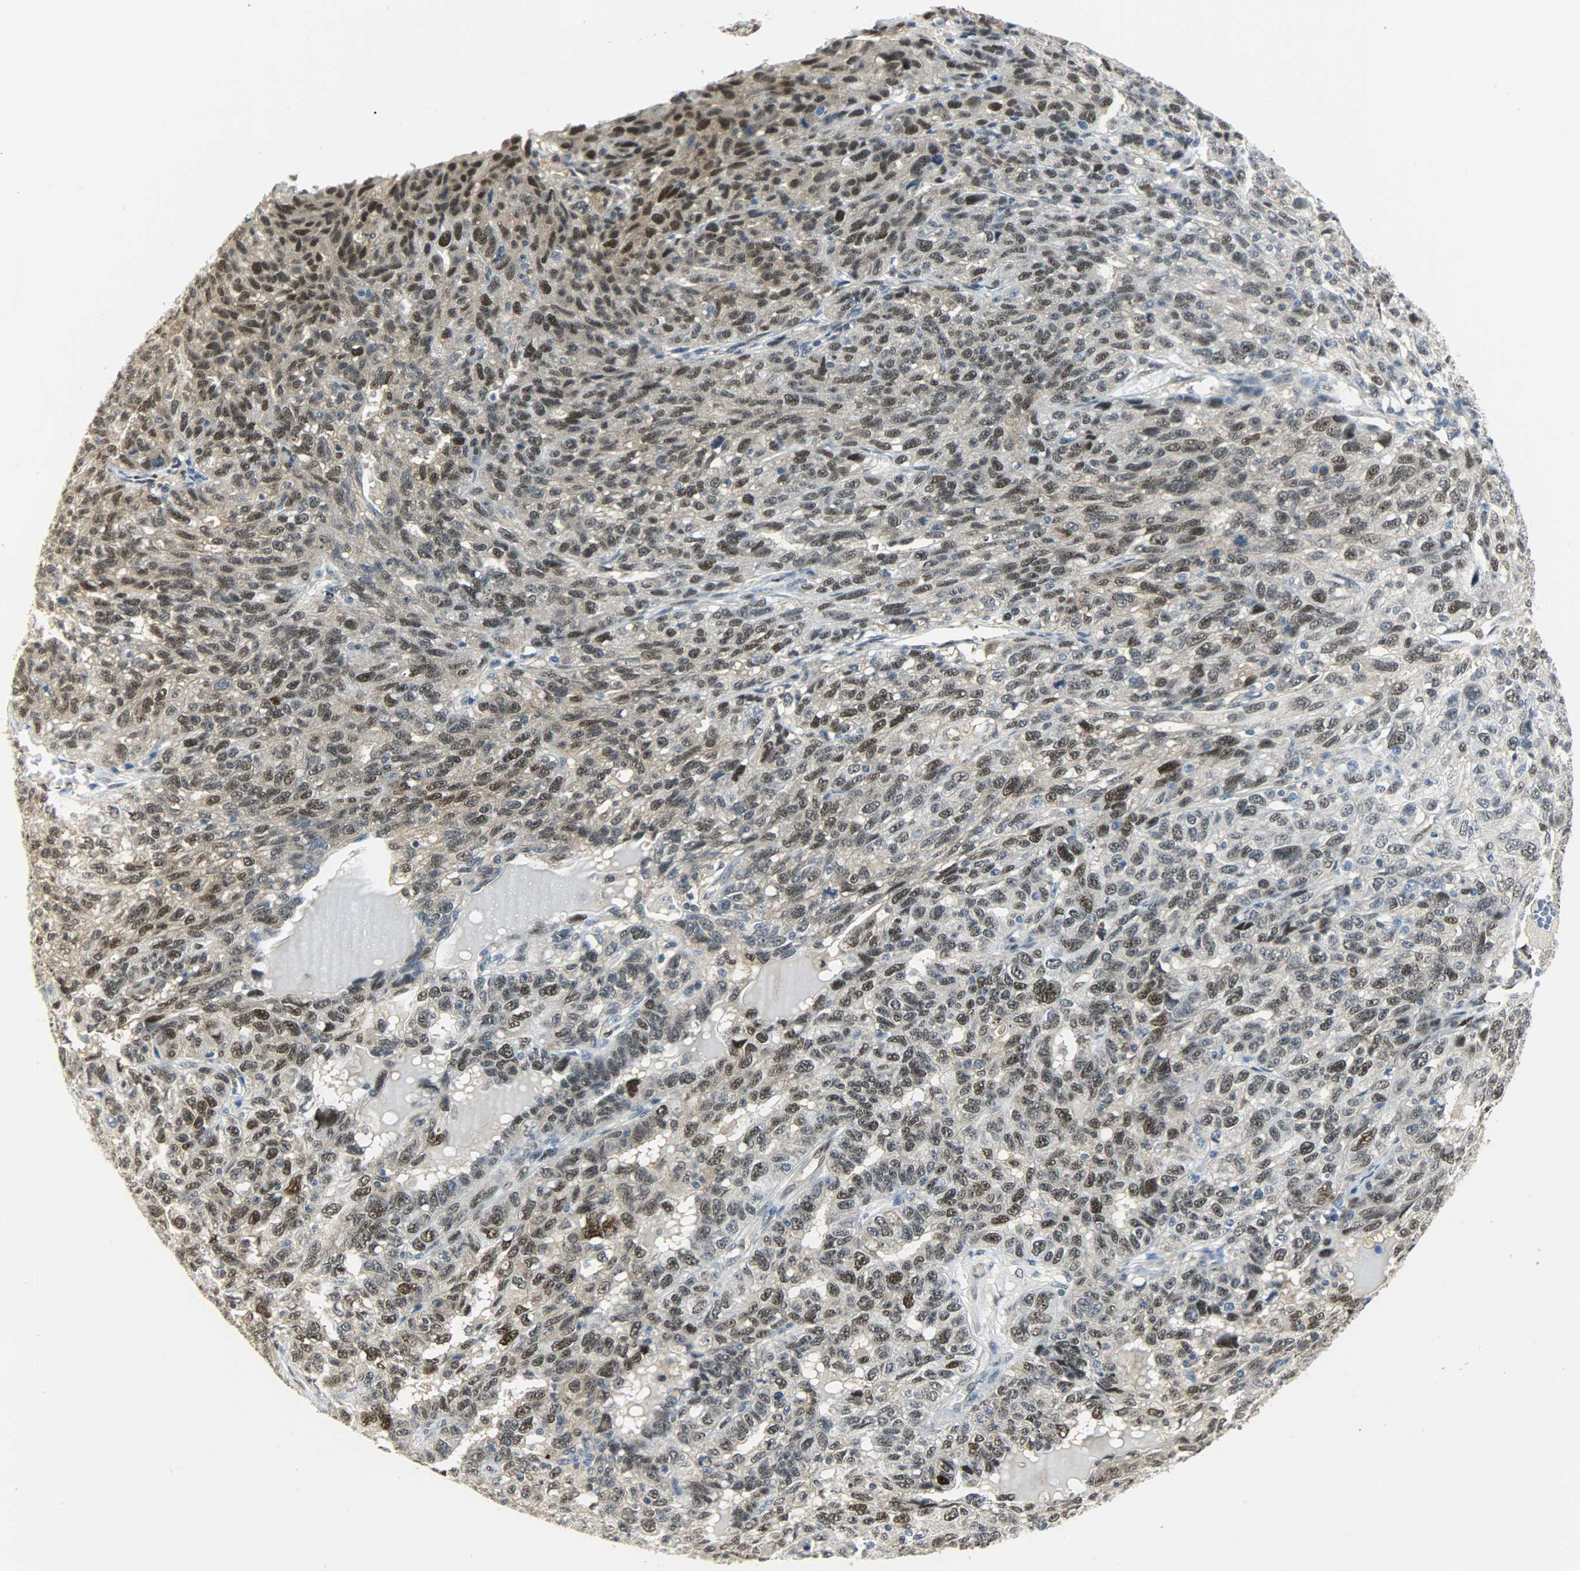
{"staining": {"intensity": "moderate", "quantity": "25%-75%", "location": "nuclear"}, "tissue": "ovarian cancer", "cell_type": "Tumor cells", "image_type": "cancer", "snomed": [{"axis": "morphology", "description": "Cystadenocarcinoma, serous, NOS"}, {"axis": "topography", "description": "Ovary"}], "caption": "The image reveals immunohistochemical staining of serous cystadenocarcinoma (ovarian). There is moderate nuclear expression is identified in about 25%-75% of tumor cells.", "gene": "NPEPL1", "patient": {"sex": "female", "age": 71}}